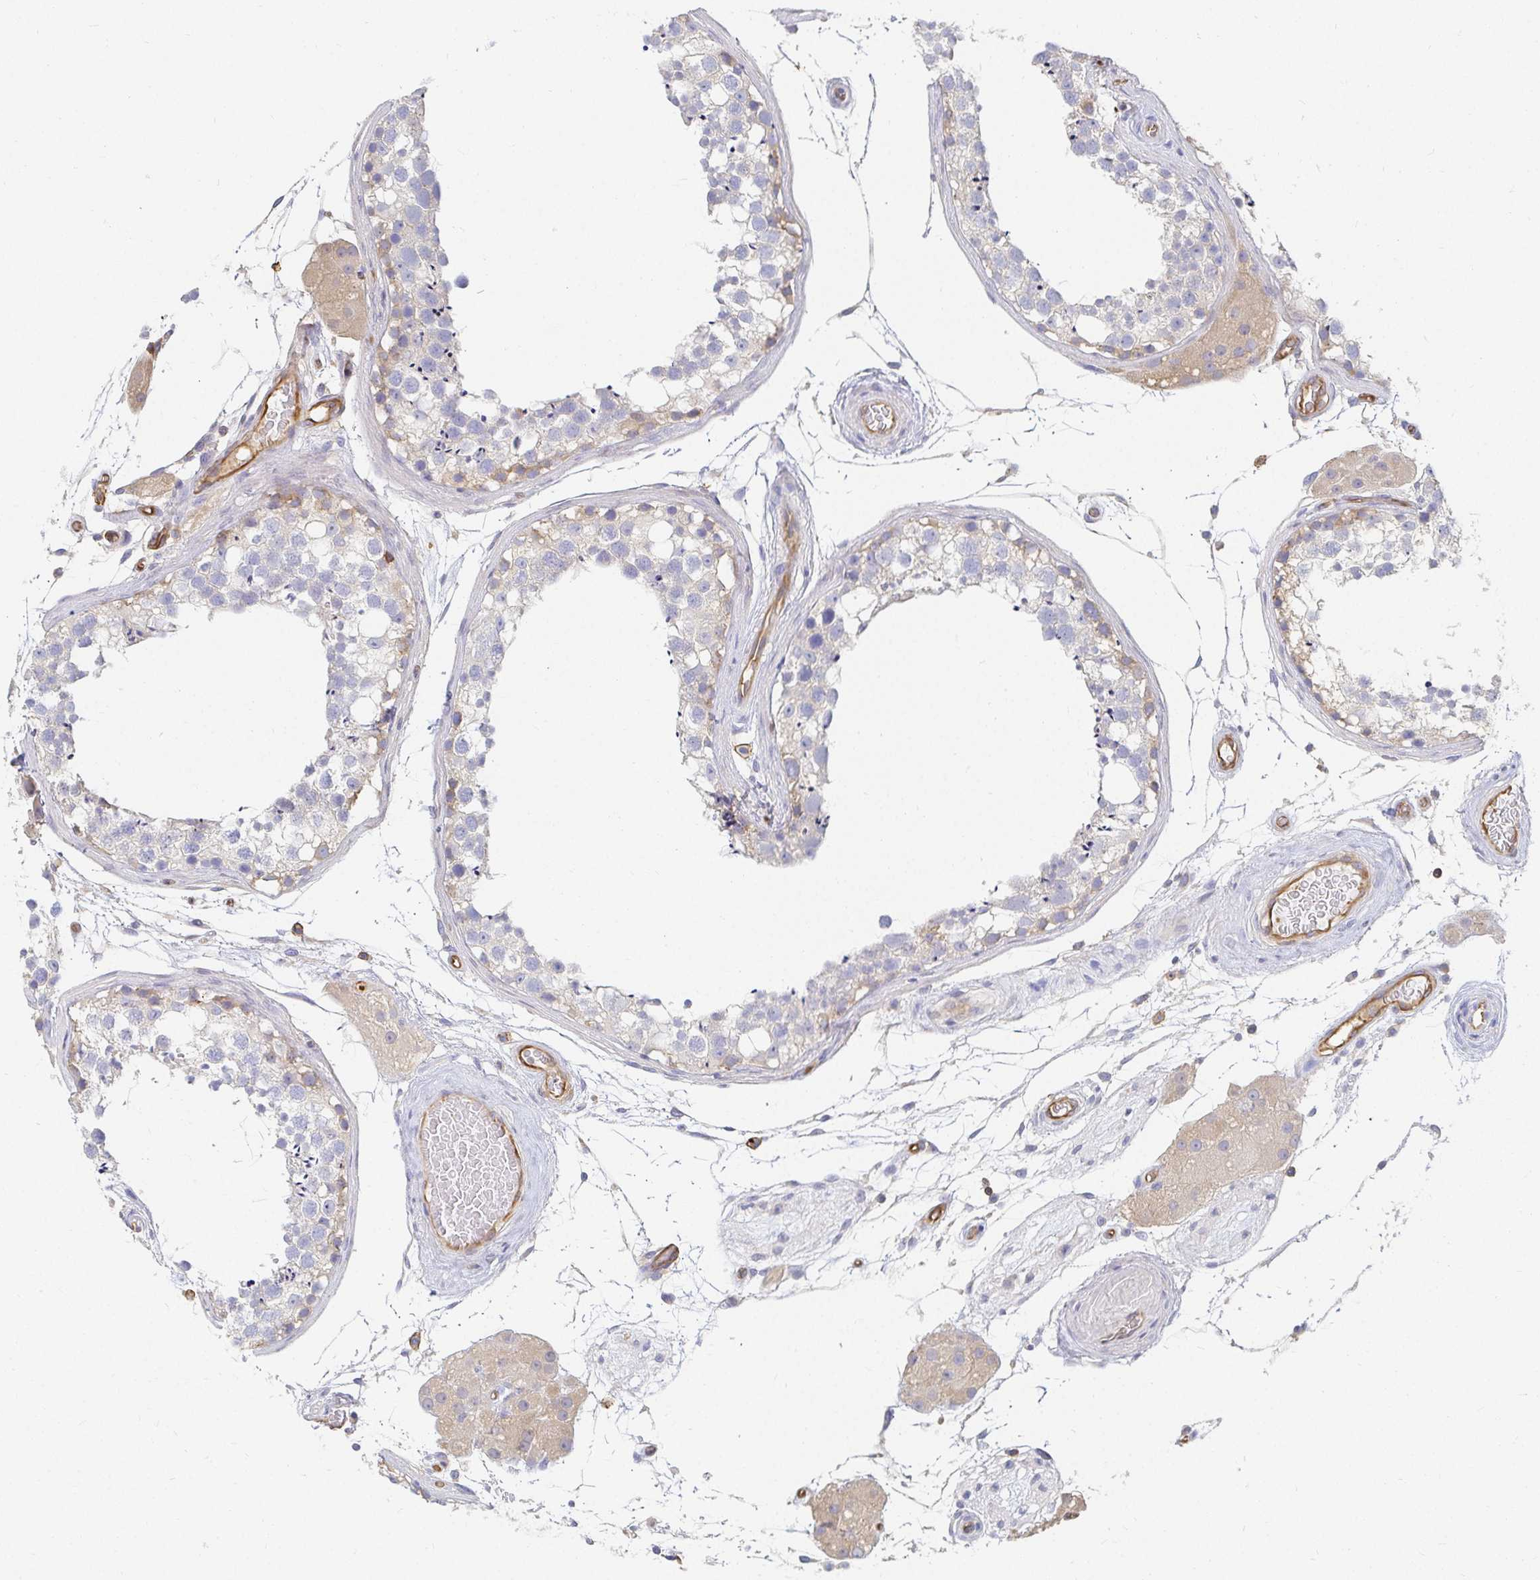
{"staining": {"intensity": "weak", "quantity": "<25%", "location": "cytoplasmic/membranous"}, "tissue": "testis", "cell_type": "Cells in seminiferous ducts", "image_type": "normal", "snomed": [{"axis": "morphology", "description": "Normal tissue, NOS"}, {"axis": "morphology", "description": "Seminoma, NOS"}, {"axis": "topography", "description": "Testis"}], "caption": "Cells in seminiferous ducts are negative for brown protein staining in normal testis. Nuclei are stained in blue.", "gene": "TSPAN19", "patient": {"sex": "male", "age": 65}}